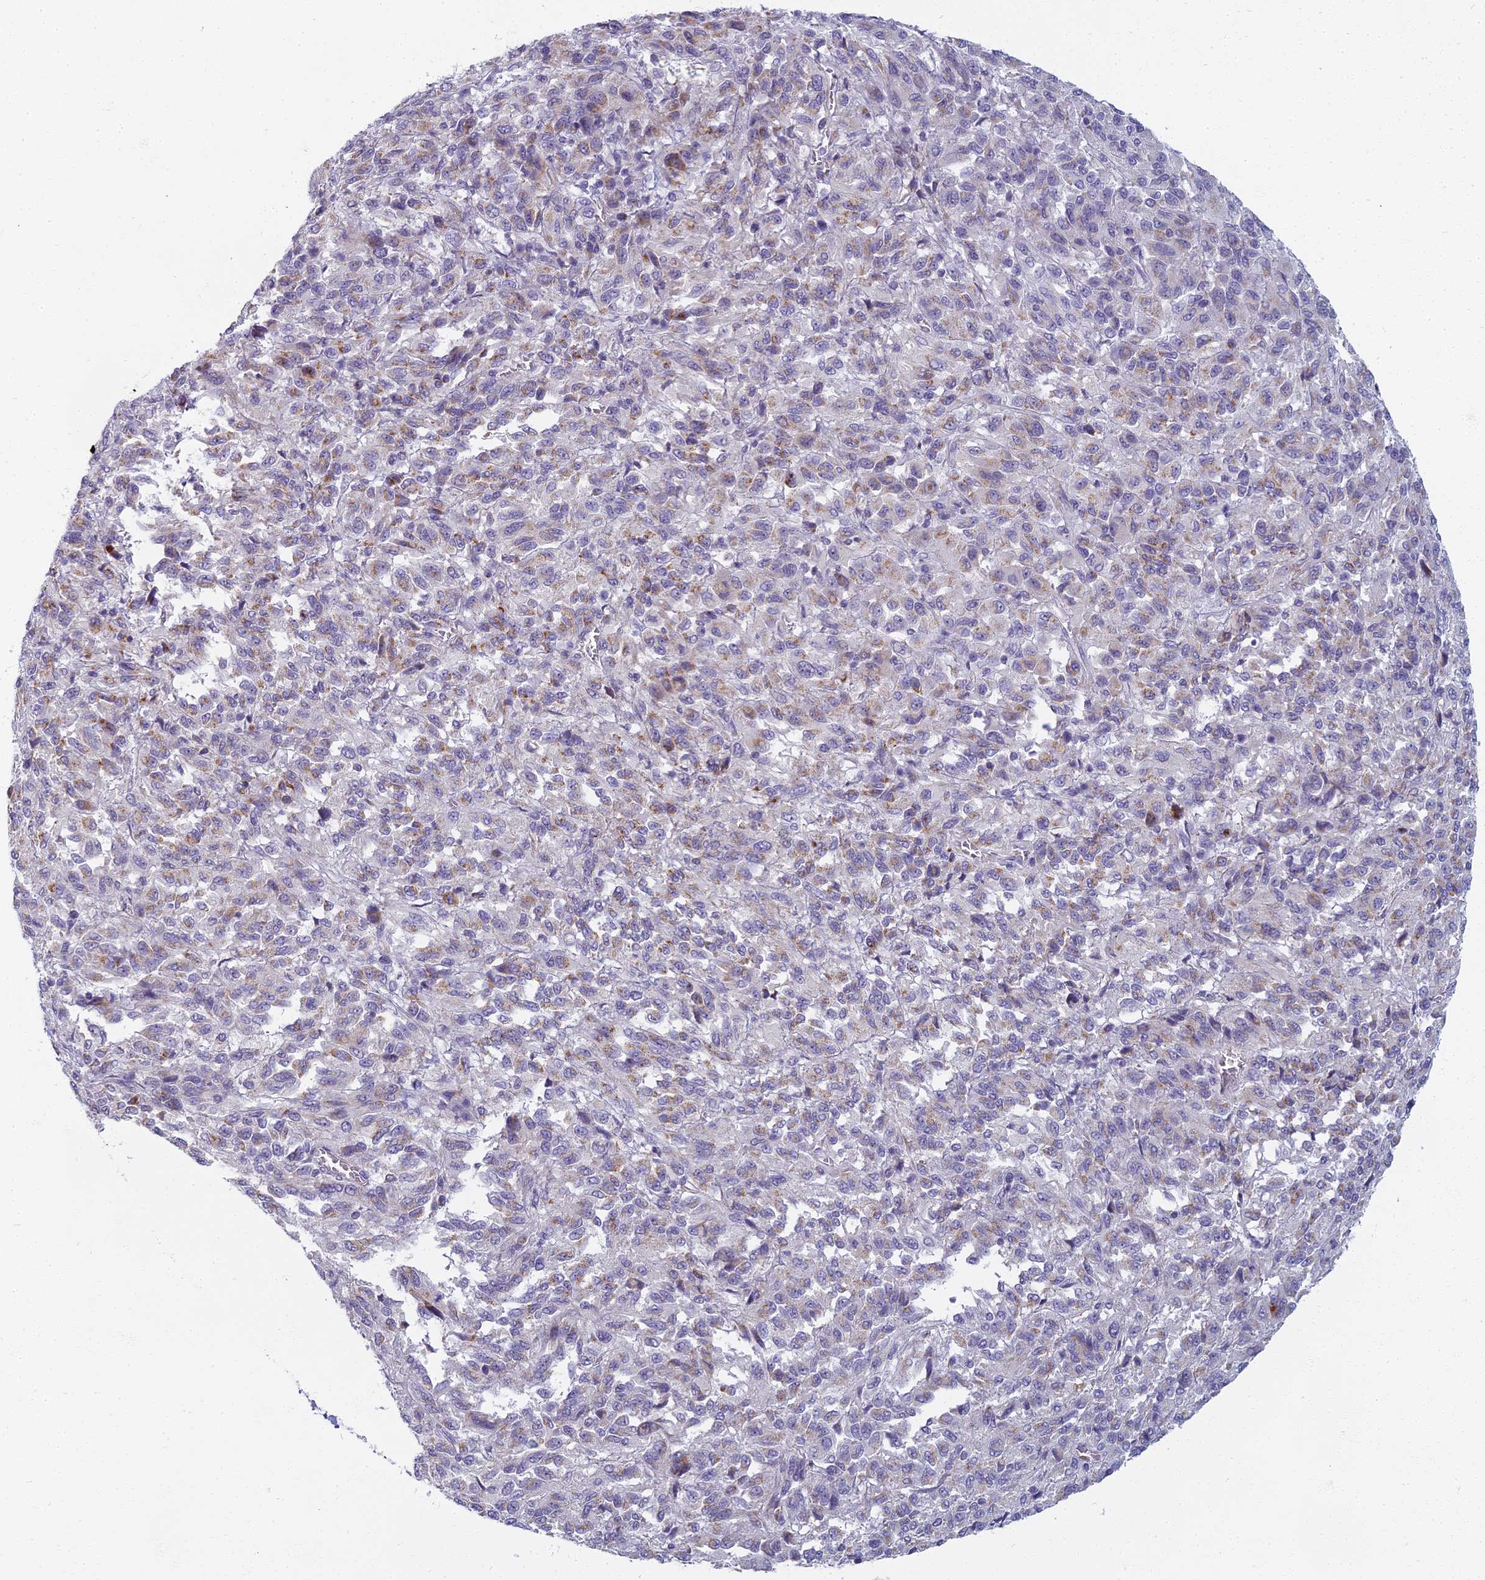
{"staining": {"intensity": "weak", "quantity": "<25%", "location": "cytoplasmic/membranous"}, "tissue": "melanoma", "cell_type": "Tumor cells", "image_type": "cancer", "snomed": [{"axis": "morphology", "description": "Malignant melanoma, Metastatic site"}, {"axis": "topography", "description": "Lung"}], "caption": "Image shows no significant protein expression in tumor cells of malignant melanoma (metastatic site). (Immunohistochemistry, brightfield microscopy, high magnification).", "gene": "ARL15", "patient": {"sex": "male", "age": 64}}